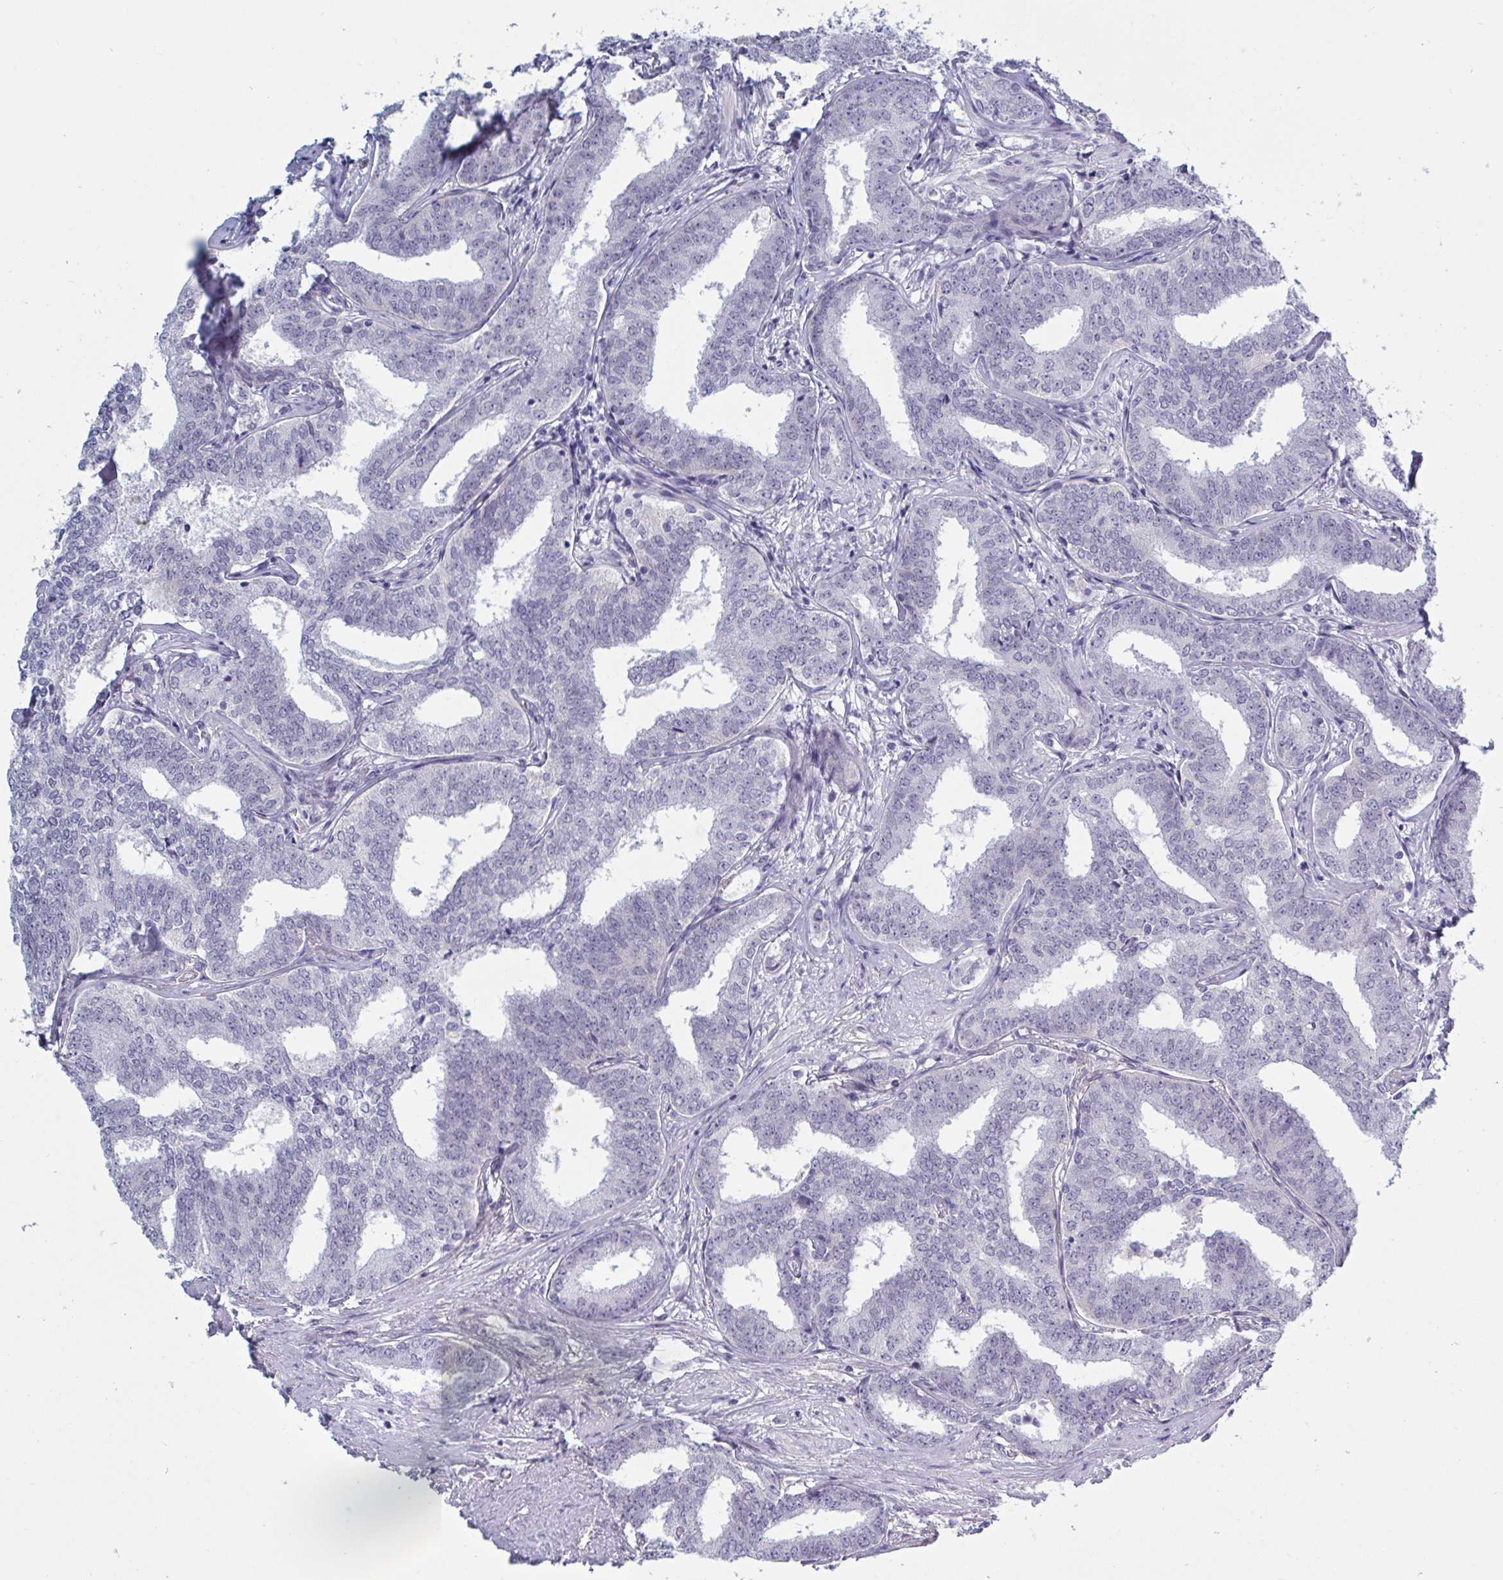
{"staining": {"intensity": "negative", "quantity": "none", "location": "none"}, "tissue": "prostate cancer", "cell_type": "Tumor cells", "image_type": "cancer", "snomed": [{"axis": "morphology", "description": "Adenocarcinoma, High grade"}, {"axis": "topography", "description": "Prostate"}], "caption": "This histopathology image is of prostate adenocarcinoma (high-grade) stained with immunohistochemistry (IHC) to label a protein in brown with the nuclei are counter-stained blue. There is no expression in tumor cells.", "gene": "TCEAL8", "patient": {"sex": "male", "age": 72}}